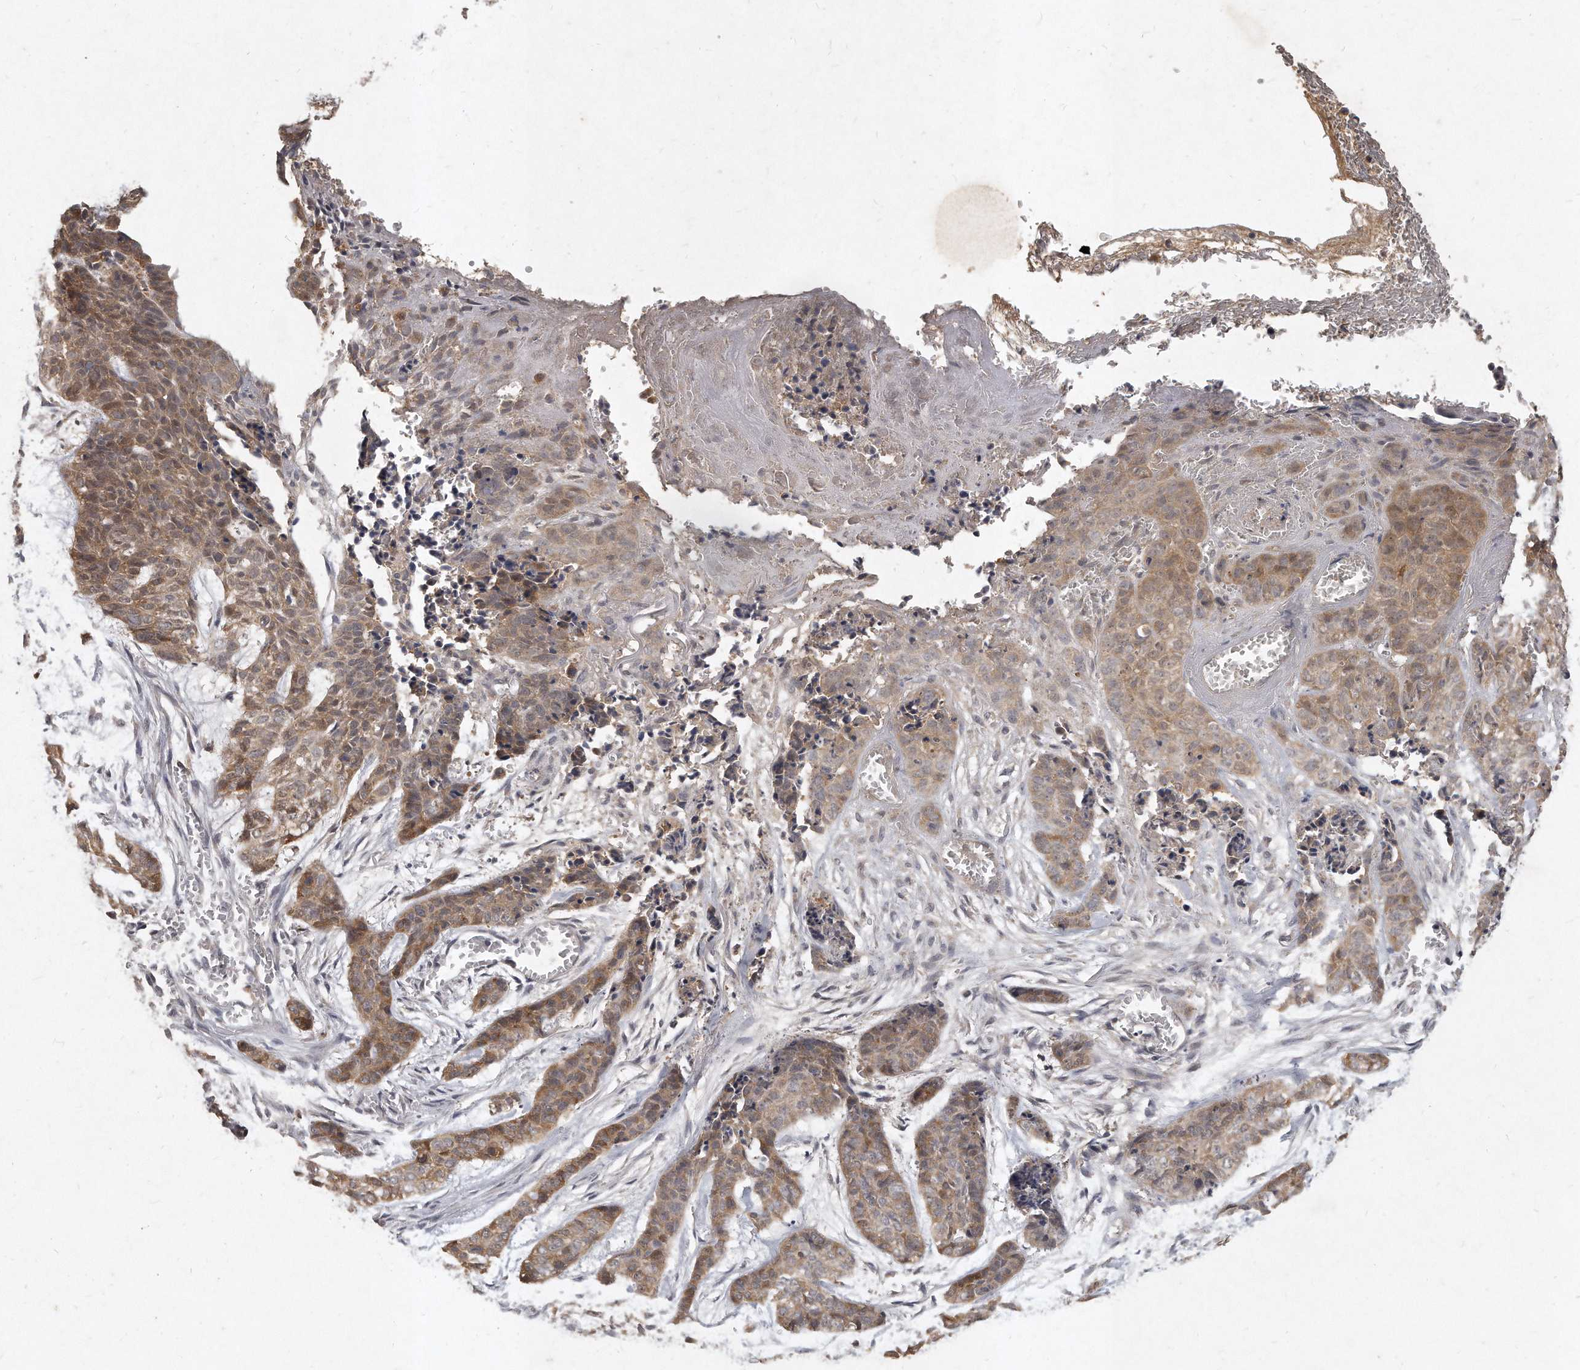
{"staining": {"intensity": "moderate", "quantity": ">75%", "location": "cytoplasmic/membranous"}, "tissue": "skin cancer", "cell_type": "Tumor cells", "image_type": "cancer", "snomed": [{"axis": "morphology", "description": "Basal cell carcinoma"}, {"axis": "topography", "description": "Skin"}], "caption": "Immunohistochemistry (IHC) staining of skin cancer (basal cell carcinoma), which shows medium levels of moderate cytoplasmic/membranous positivity in approximately >75% of tumor cells indicating moderate cytoplasmic/membranous protein expression. The staining was performed using DAB (3,3'-diaminobenzidine) (brown) for protein detection and nuclei were counterstained in hematoxylin (blue).", "gene": "LGALS8", "patient": {"sex": "female", "age": 64}}